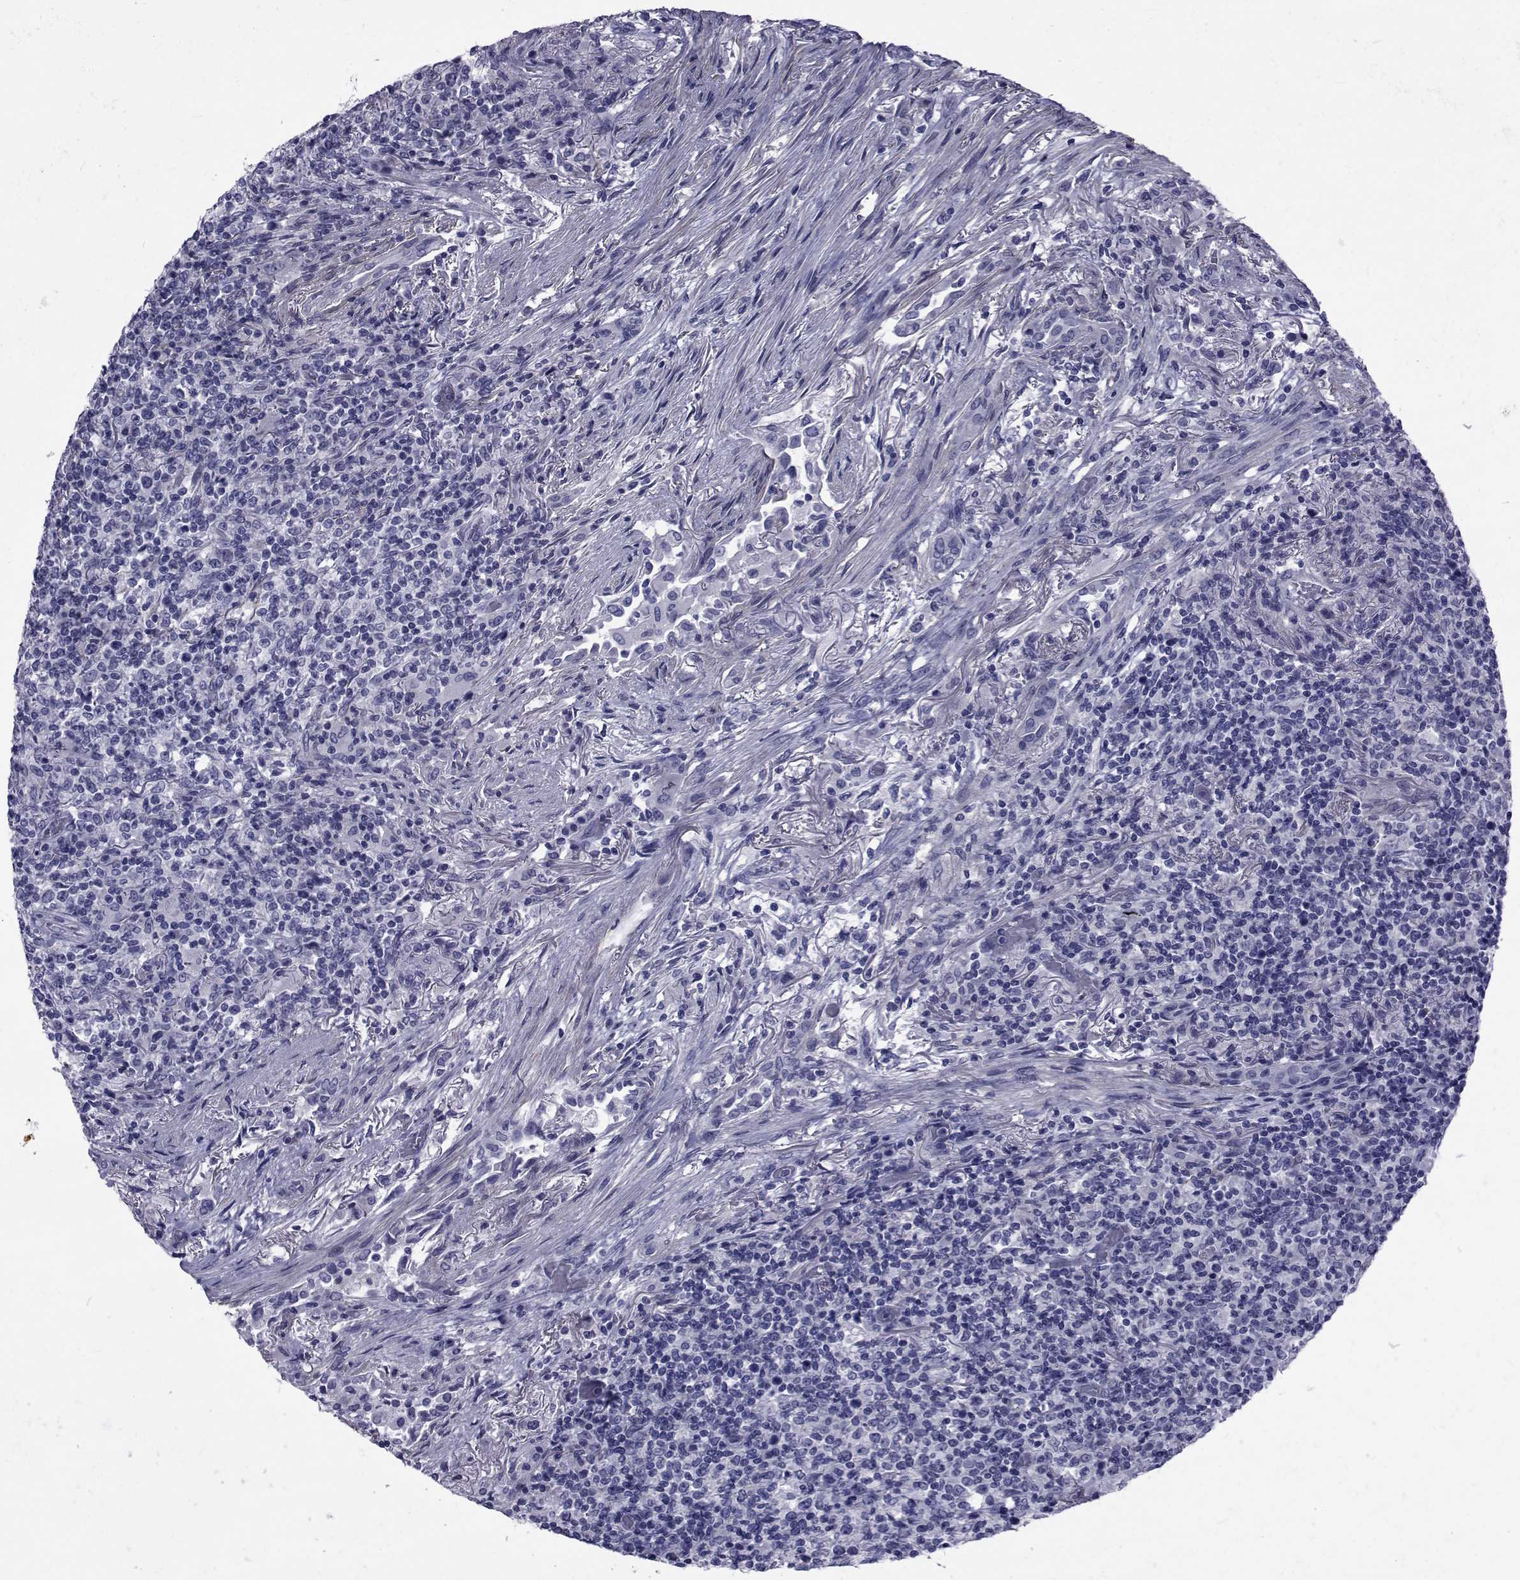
{"staining": {"intensity": "negative", "quantity": "none", "location": "none"}, "tissue": "lymphoma", "cell_type": "Tumor cells", "image_type": "cancer", "snomed": [{"axis": "morphology", "description": "Malignant lymphoma, non-Hodgkin's type, High grade"}, {"axis": "topography", "description": "Lung"}], "caption": "Lymphoma was stained to show a protein in brown. There is no significant positivity in tumor cells.", "gene": "GKAP1", "patient": {"sex": "male", "age": 79}}